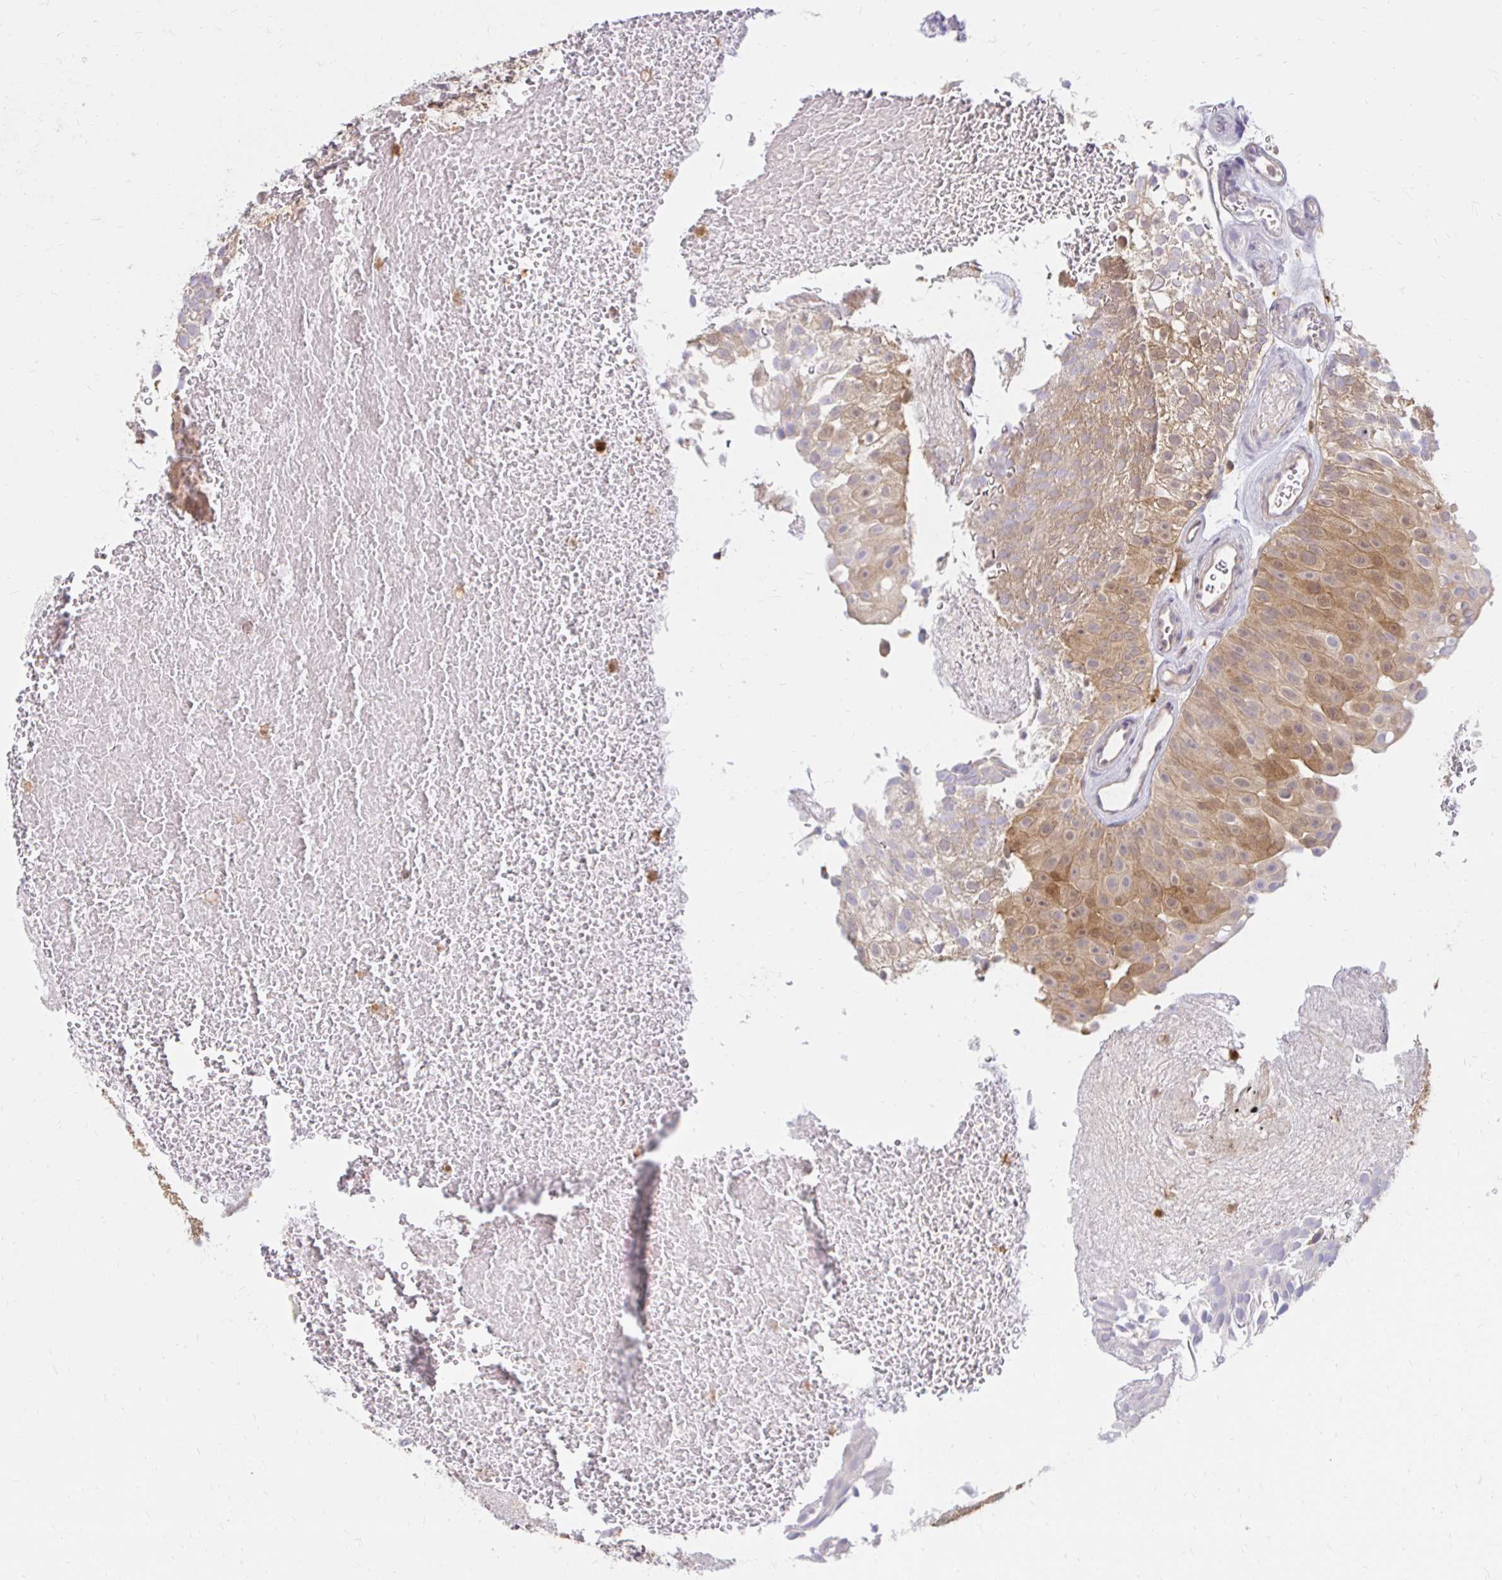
{"staining": {"intensity": "weak", "quantity": "<25%", "location": "cytoplasmic/membranous"}, "tissue": "urothelial cancer", "cell_type": "Tumor cells", "image_type": "cancer", "snomed": [{"axis": "morphology", "description": "Urothelial carcinoma, Low grade"}, {"axis": "topography", "description": "Urinary bladder"}], "caption": "This histopathology image is of urothelial cancer stained with immunohistochemistry to label a protein in brown with the nuclei are counter-stained blue. There is no staining in tumor cells.", "gene": "PYCARD", "patient": {"sex": "male", "age": 78}}